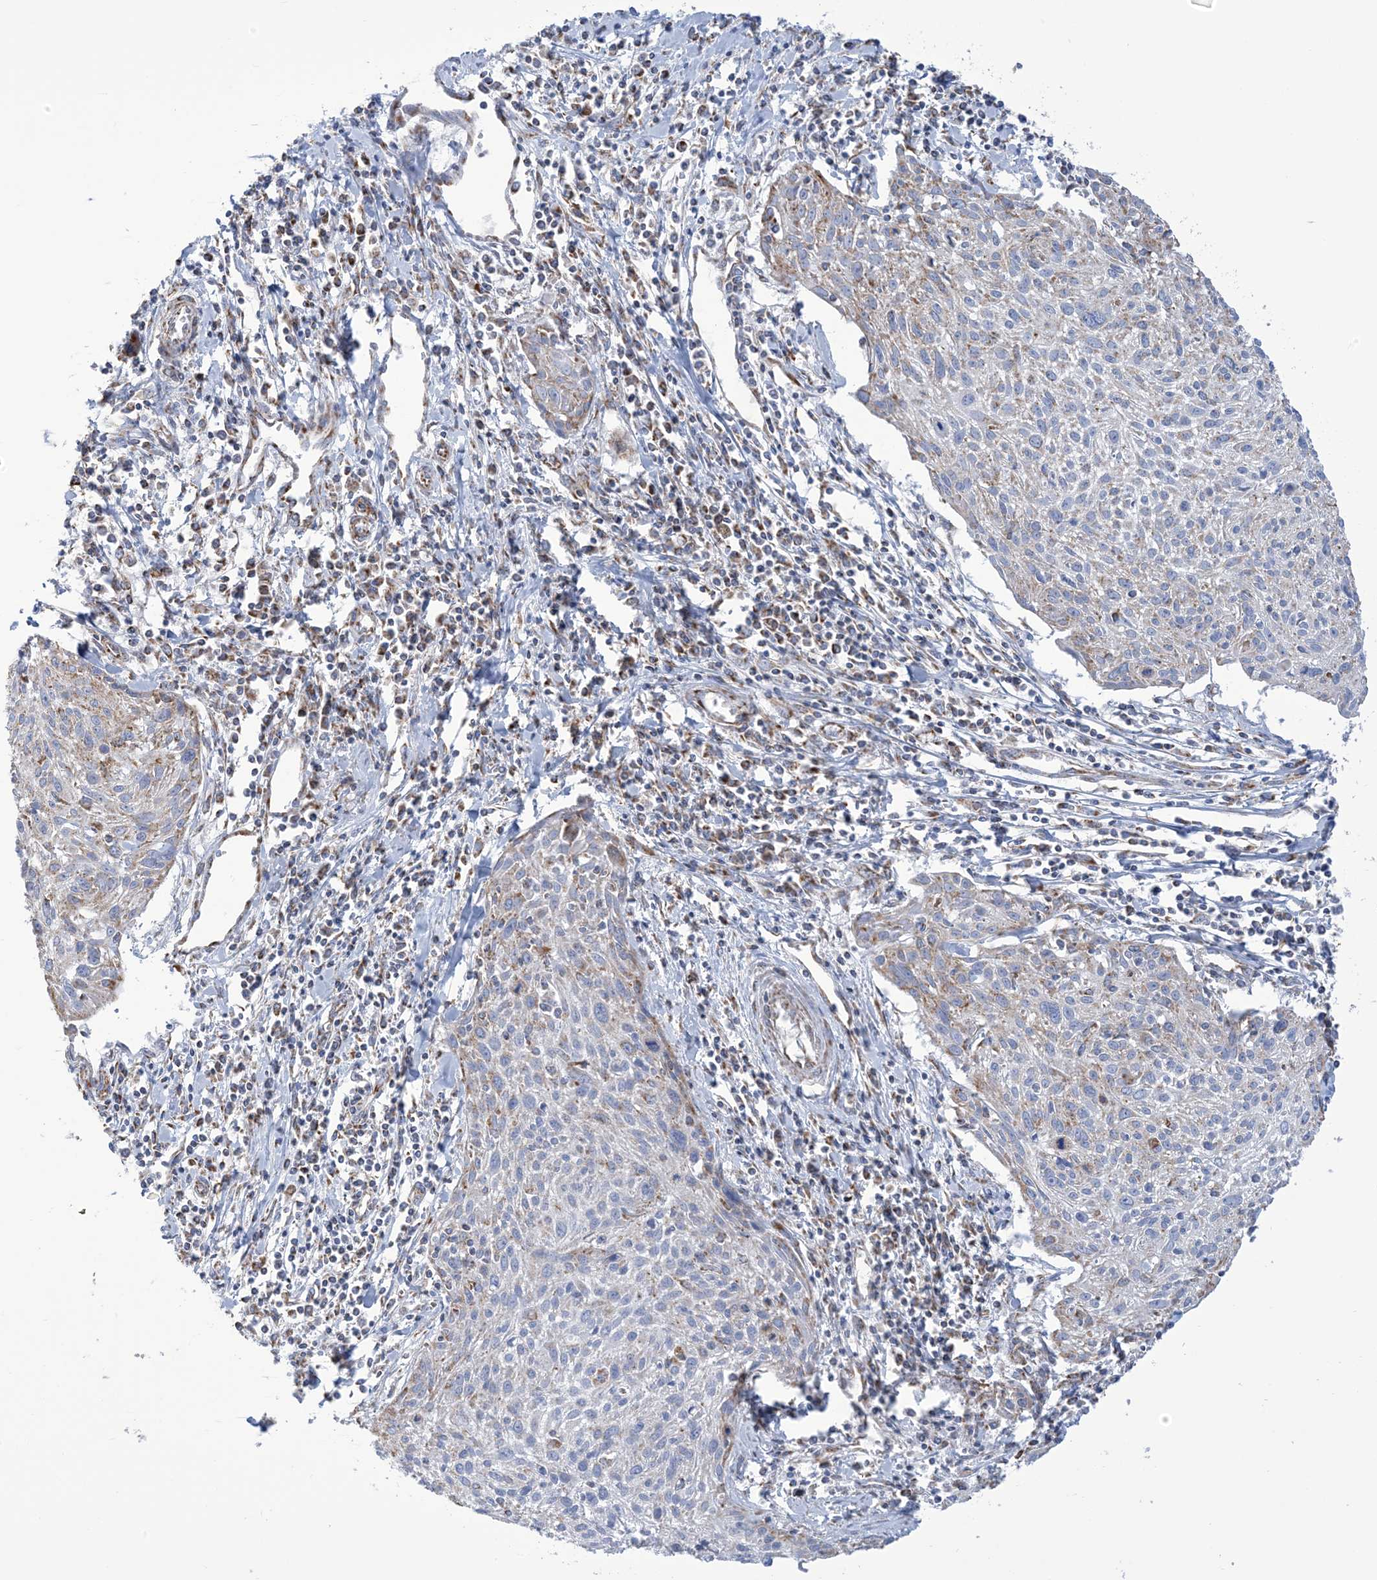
{"staining": {"intensity": "weak", "quantity": "<25%", "location": "cytoplasmic/membranous"}, "tissue": "cervical cancer", "cell_type": "Tumor cells", "image_type": "cancer", "snomed": [{"axis": "morphology", "description": "Squamous cell carcinoma, NOS"}, {"axis": "topography", "description": "Cervix"}], "caption": "This histopathology image is of squamous cell carcinoma (cervical) stained with immunohistochemistry to label a protein in brown with the nuclei are counter-stained blue. There is no staining in tumor cells.", "gene": "SAMM50", "patient": {"sex": "female", "age": 51}}